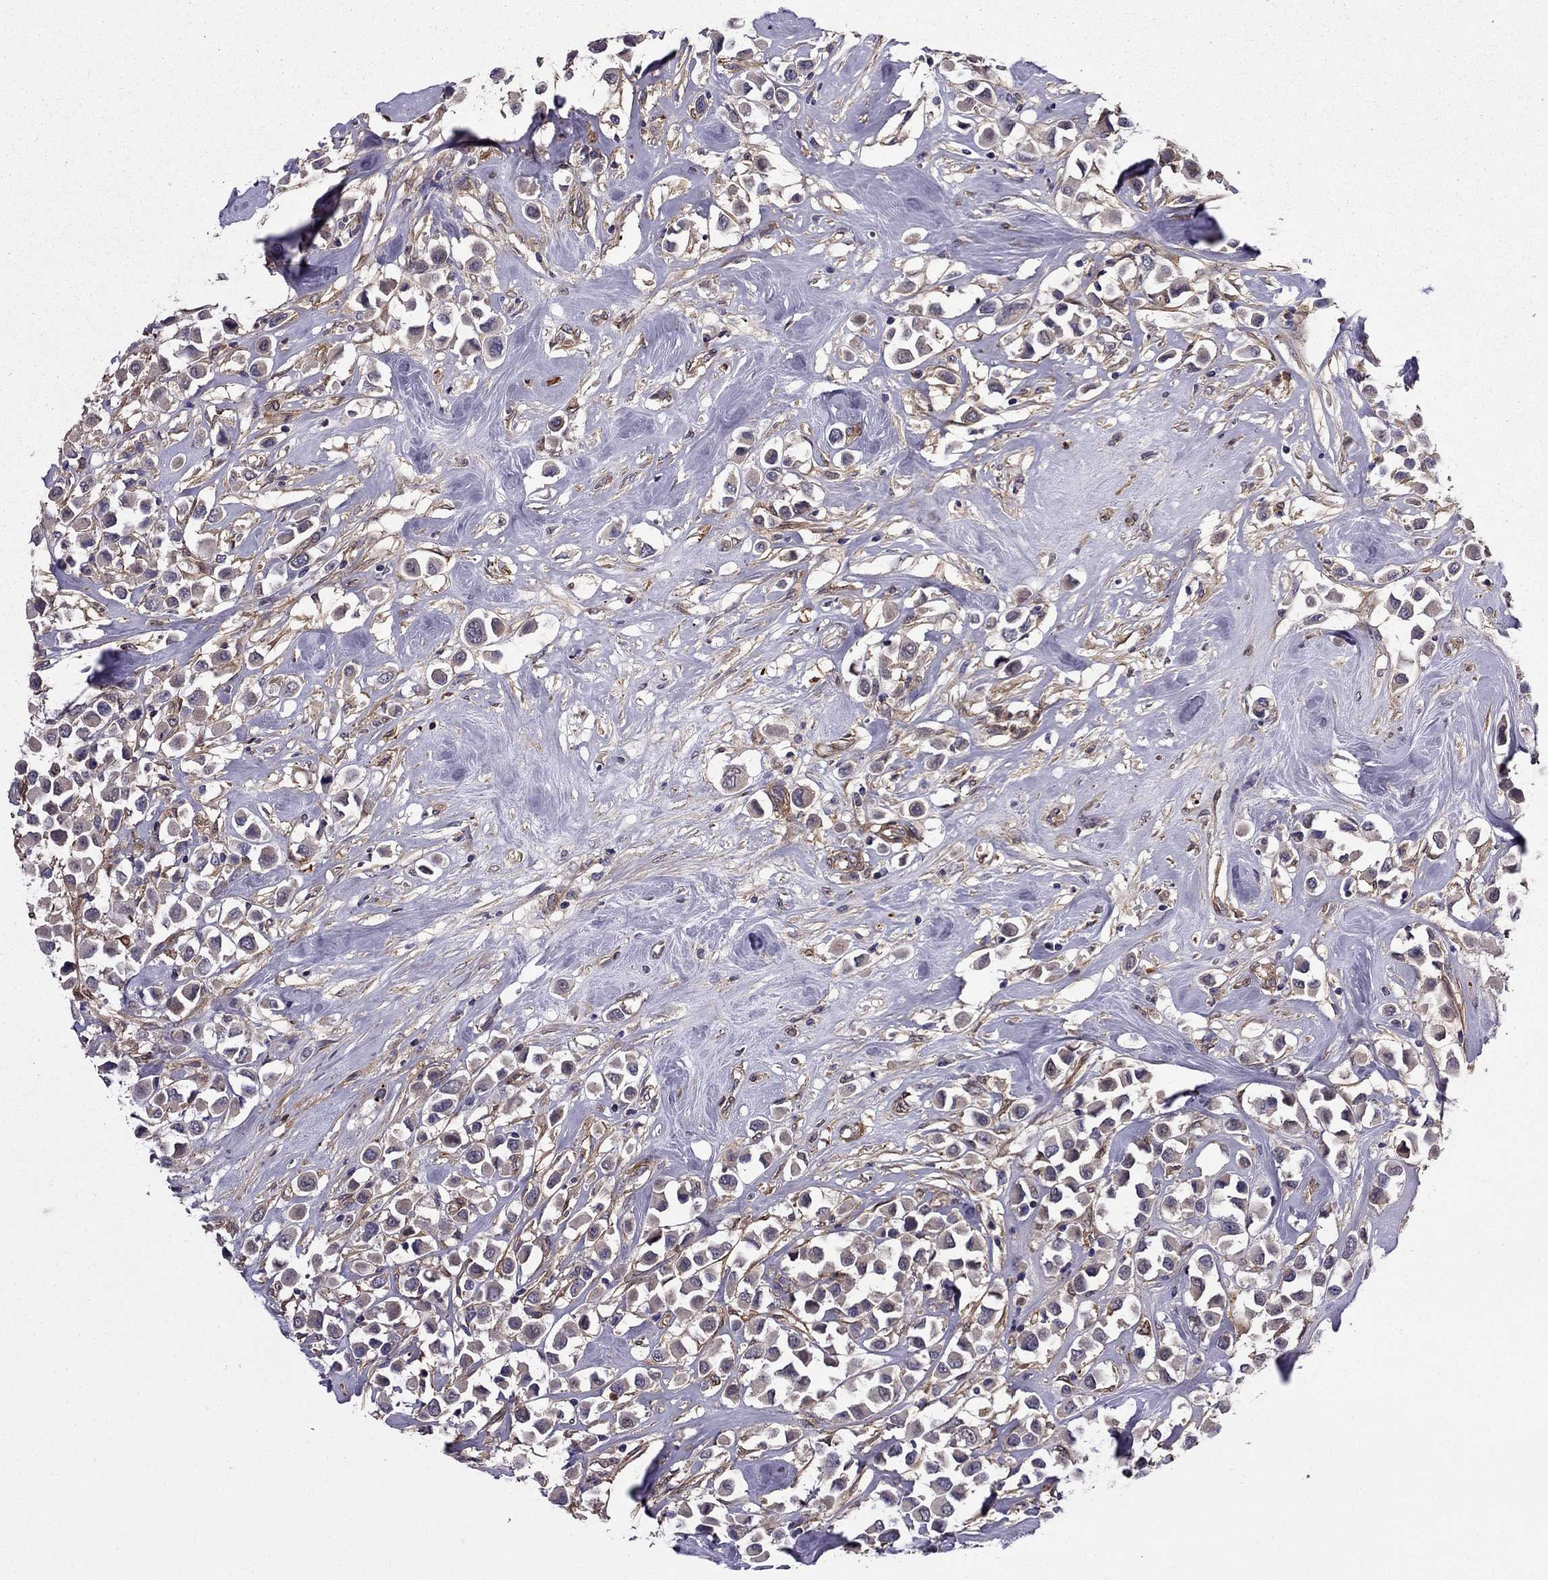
{"staining": {"intensity": "negative", "quantity": "none", "location": "none"}, "tissue": "breast cancer", "cell_type": "Tumor cells", "image_type": "cancer", "snomed": [{"axis": "morphology", "description": "Duct carcinoma"}, {"axis": "topography", "description": "Breast"}], "caption": "Tumor cells are negative for protein expression in human breast cancer (infiltrating ductal carcinoma).", "gene": "ITGB1", "patient": {"sex": "female", "age": 61}}